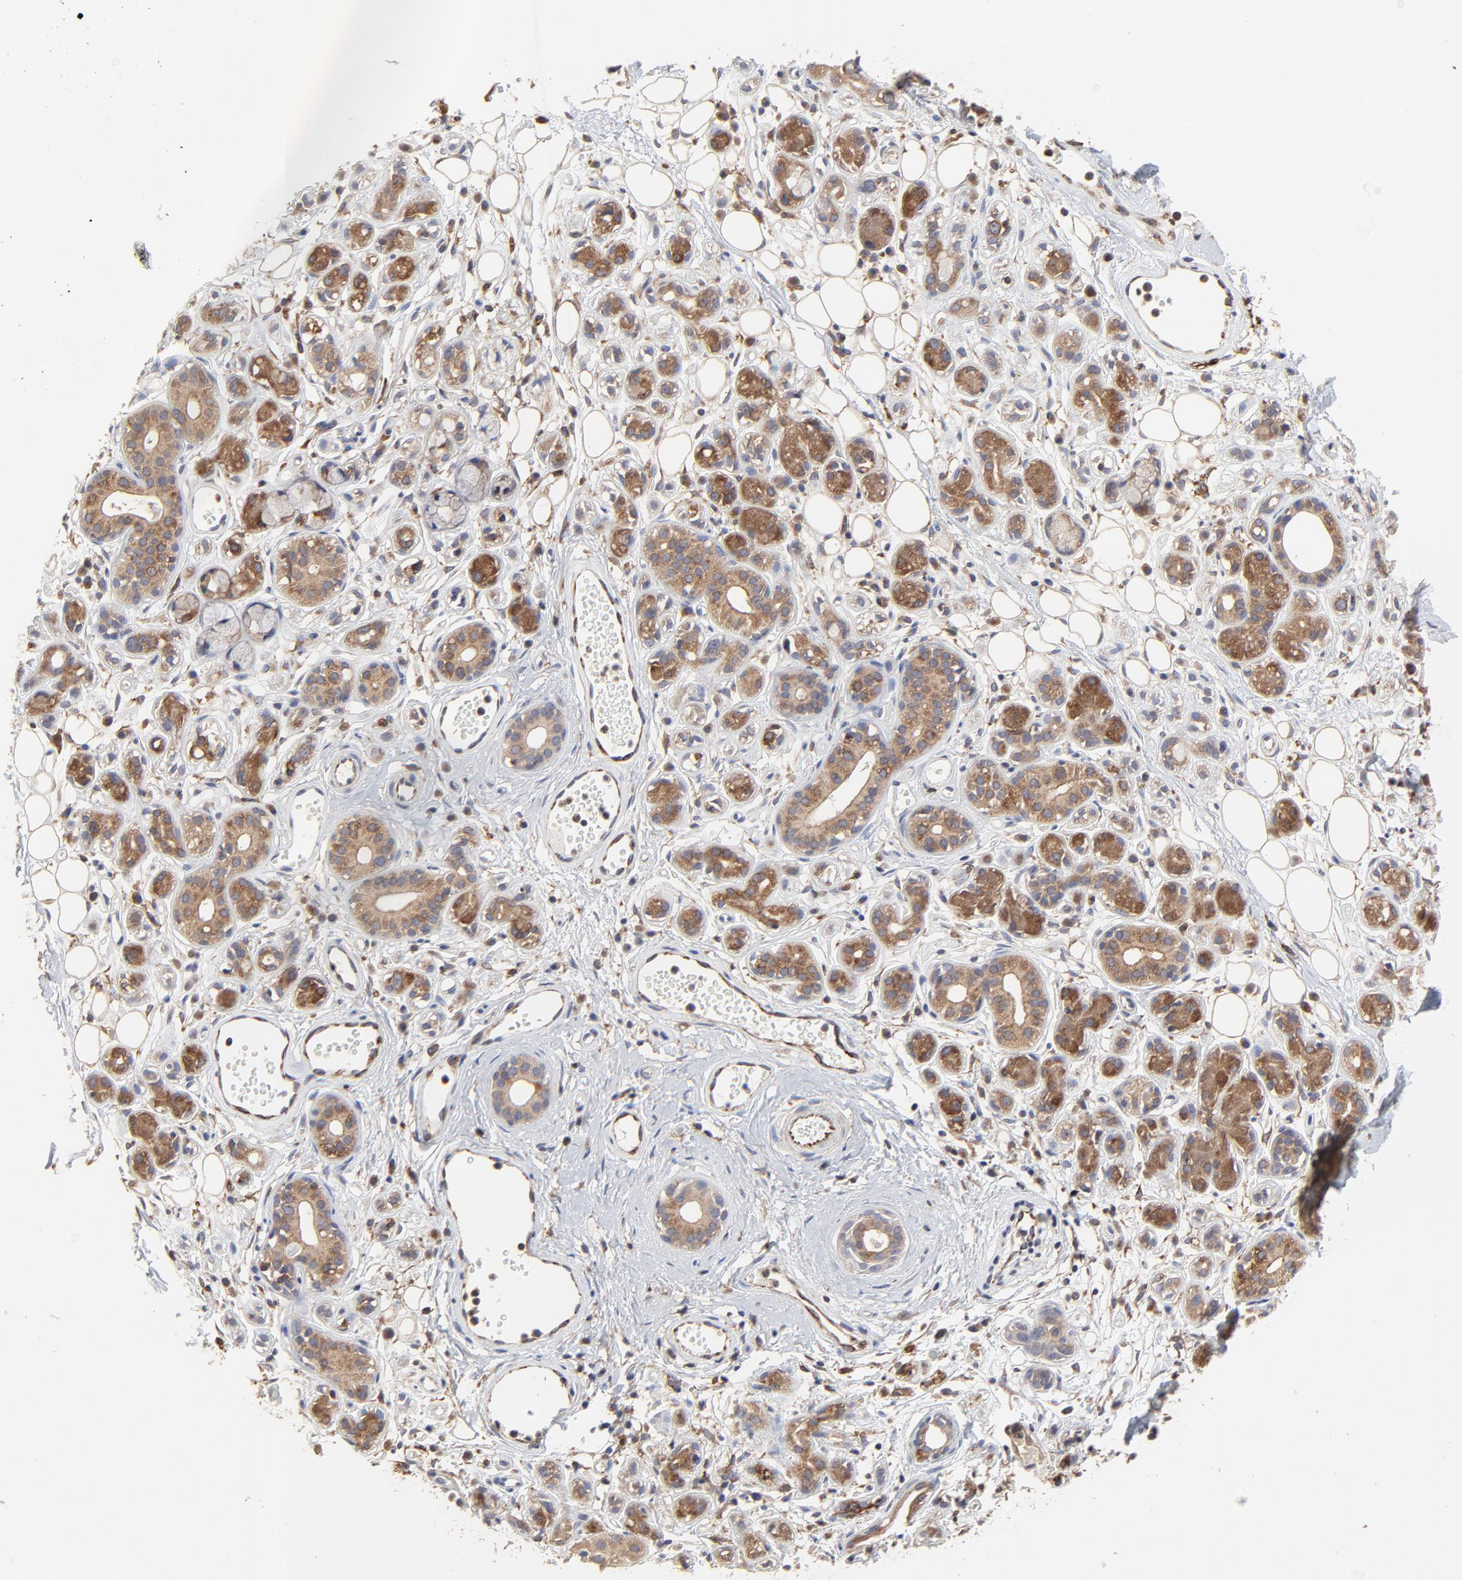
{"staining": {"intensity": "strong", "quantity": ">75%", "location": "cytoplasmic/membranous"}, "tissue": "salivary gland", "cell_type": "Glandular cells", "image_type": "normal", "snomed": [{"axis": "morphology", "description": "Normal tissue, NOS"}, {"axis": "topography", "description": "Salivary gland"}], "caption": "A brown stain highlights strong cytoplasmic/membranous expression of a protein in glandular cells of unremarkable human salivary gland. The staining was performed using DAB (3,3'-diaminobenzidine), with brown indicating positive protein expression. Nuclei are stained blue with hematoxylin.", "gene": "RAB9A", "patient": {"sex": "male", "age": 54}}